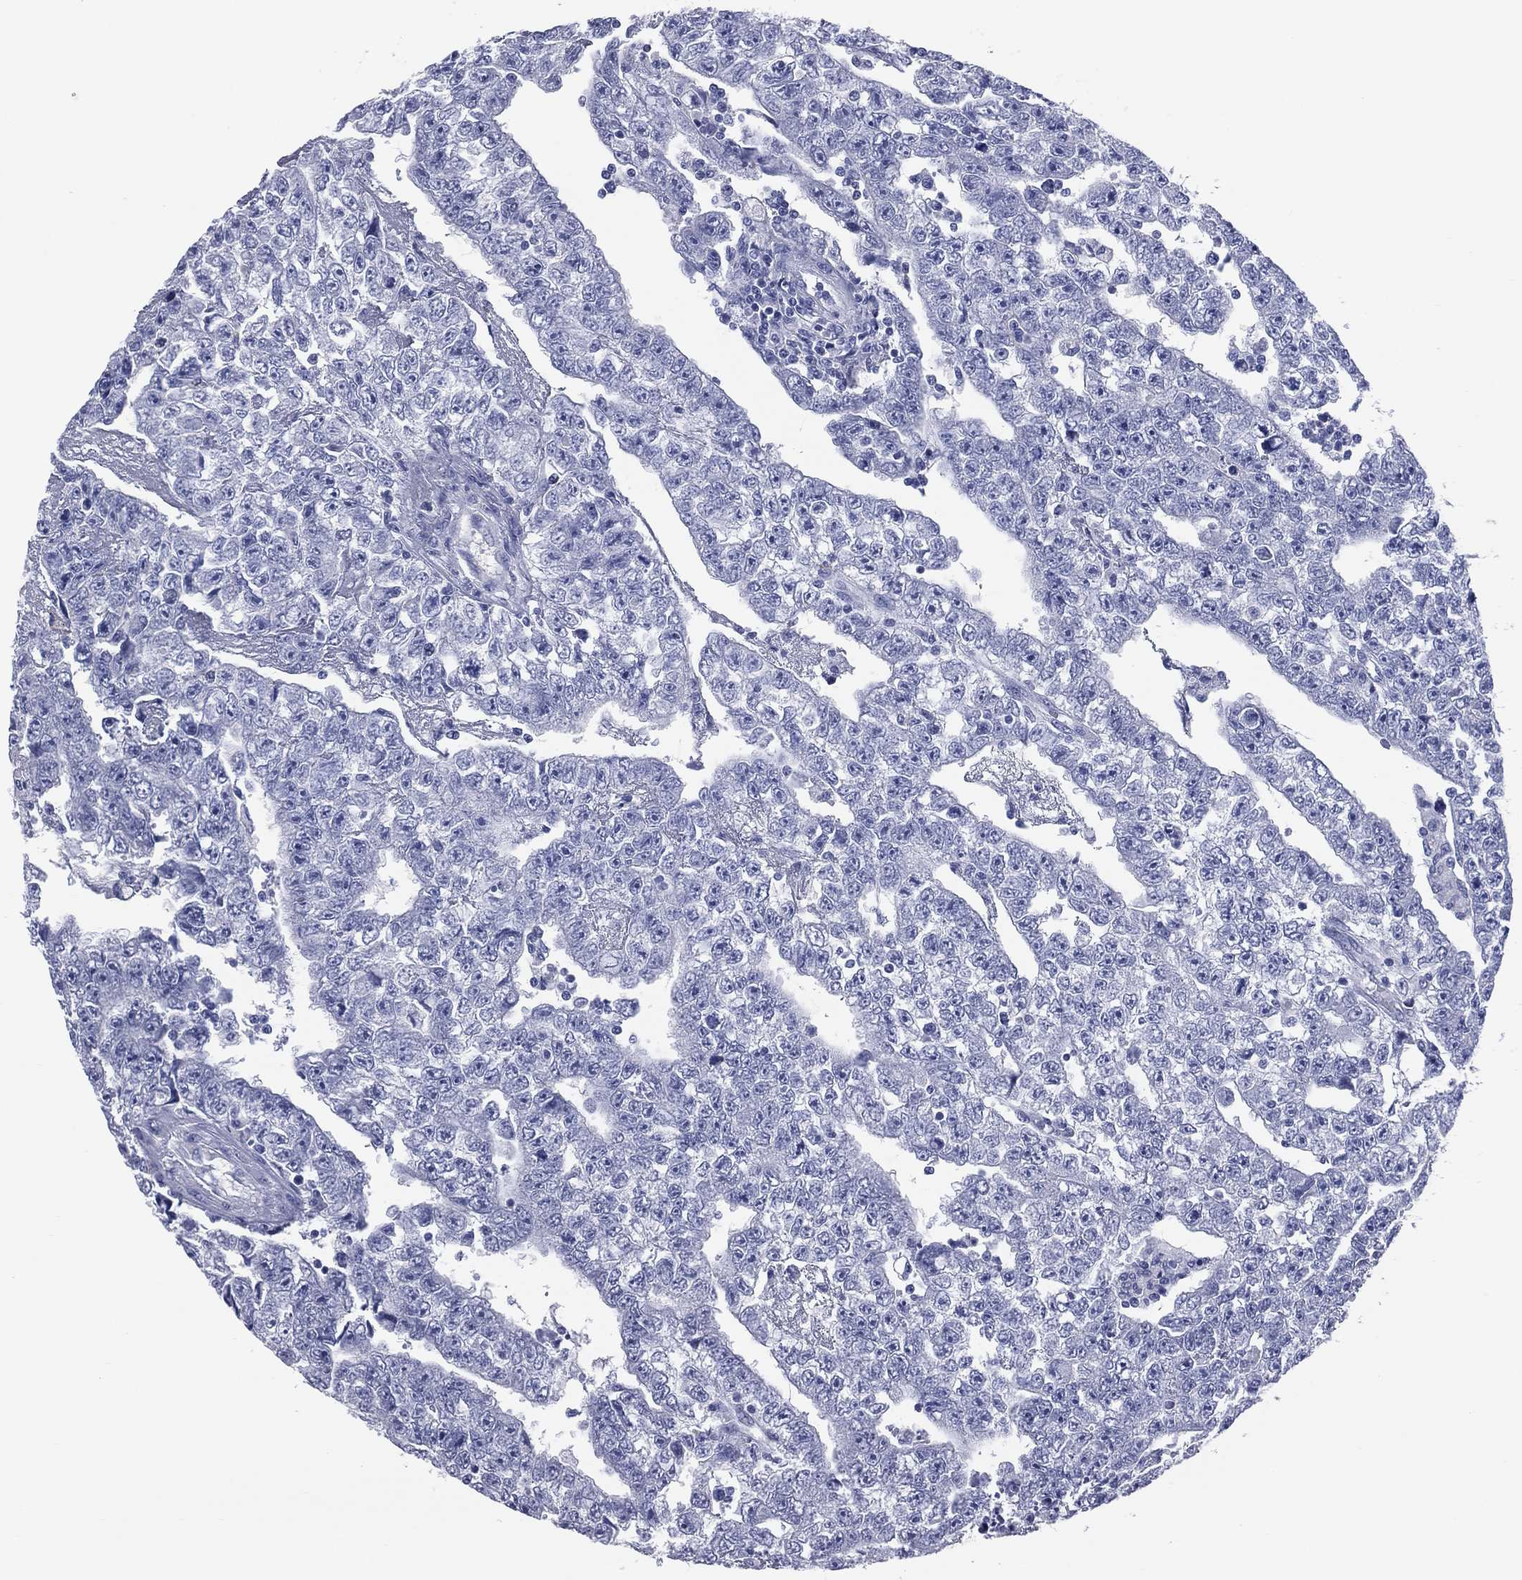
{"staining": {"intensity": "negative", "quantity": "none", "location": "none"}, "tissue": "testis cancer", "cell_type": "Tumor cells", "image_type": "cancer", "snomed": [{"axis": "morphology", "description": "Carcinoma, Embryonal, NOS"}, {"axis": "topography", "description": "Testis"}], "caption": "IHC image of human testis cancer (embryonal carcinoma) stained for a protein (brown), which shows no positivity in tumor cells. Brightfield microscopy of immunohistochemistry stained with DAB (brown) and hematoxylin (blue), captured at high magnification.", "gene": "MLN", "patient": {"sex": "male", "age": 25}}